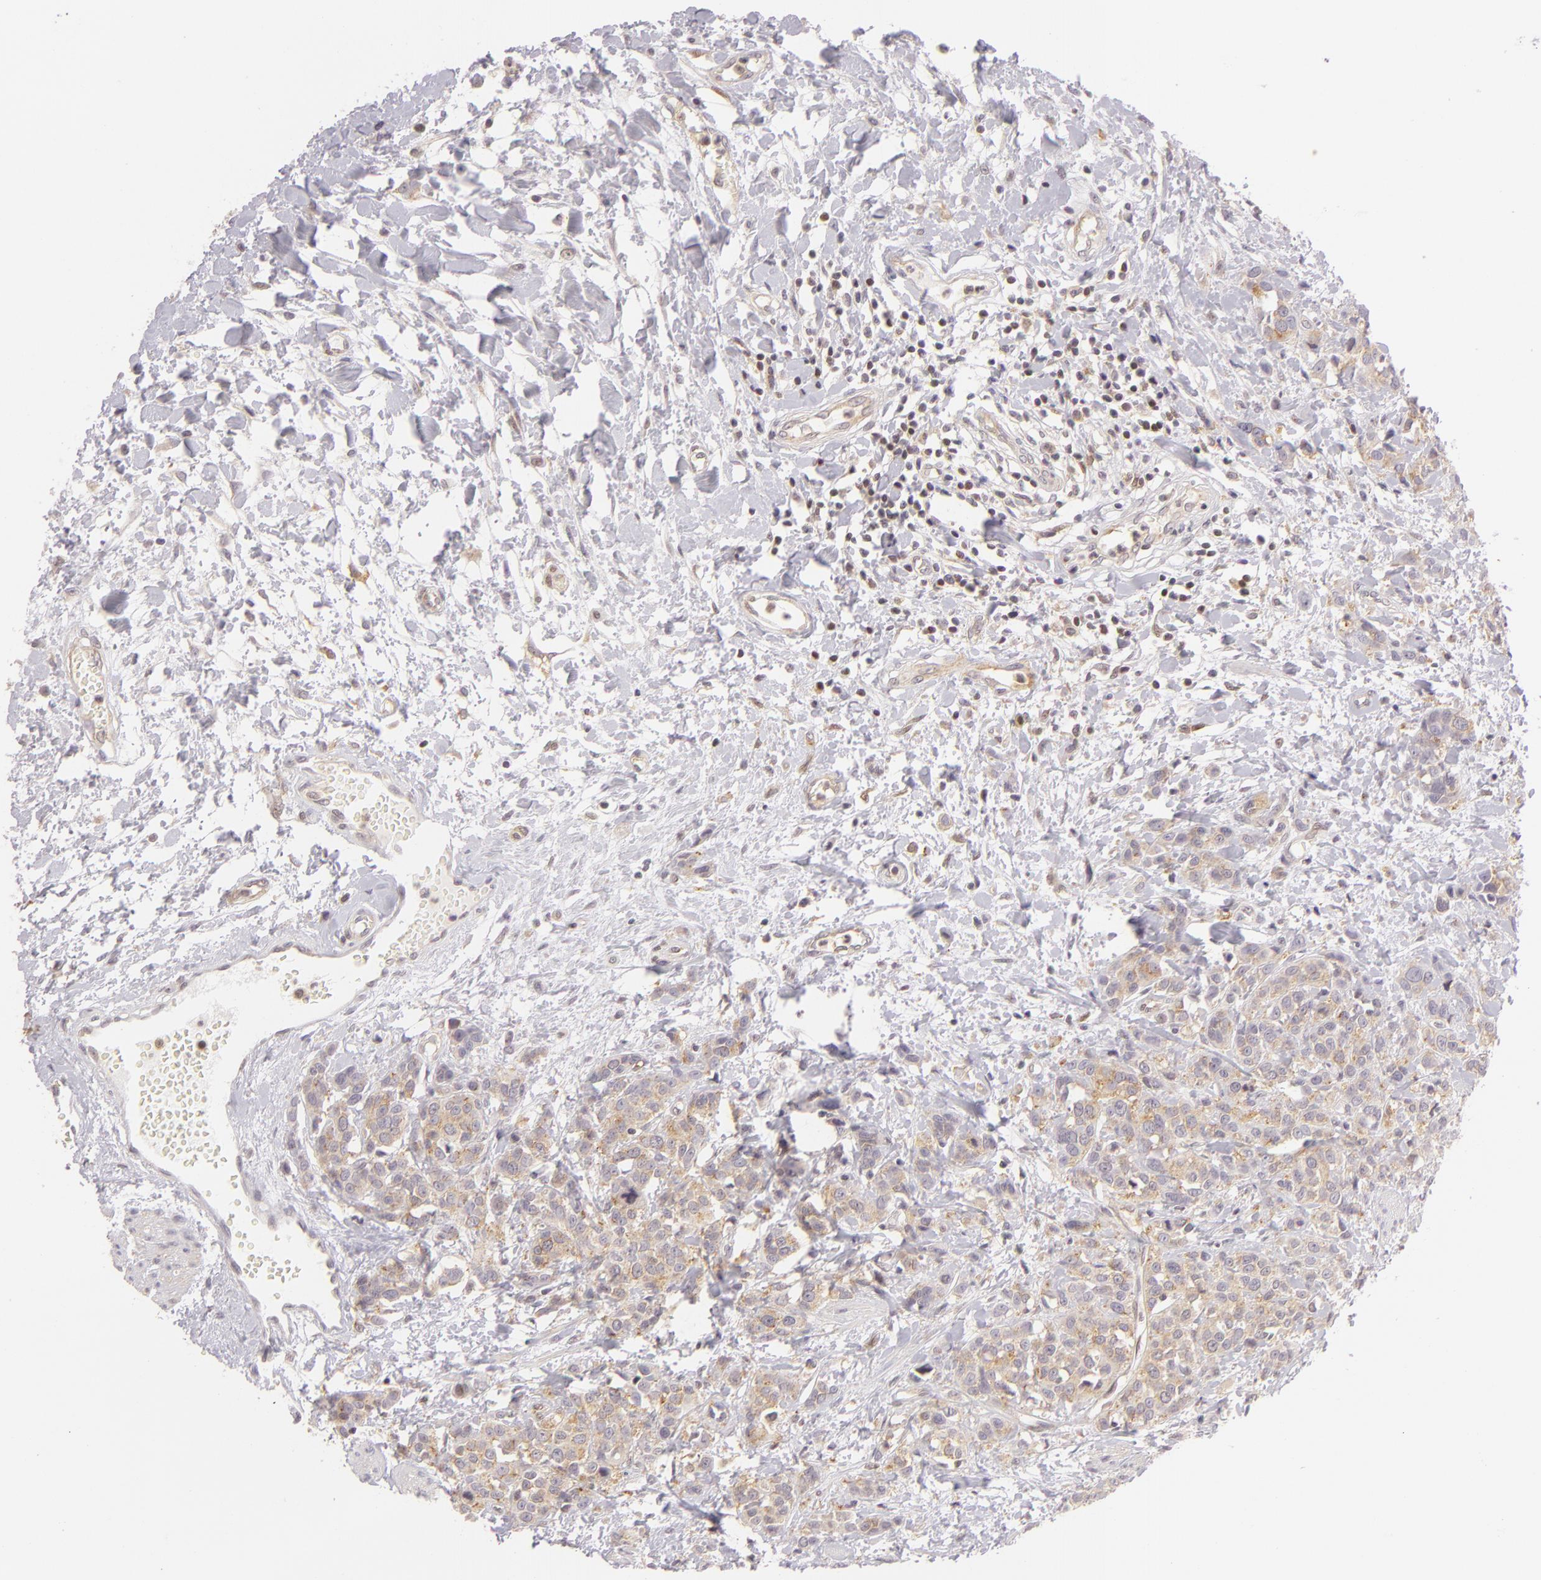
{"staining": {"intensity": "moderate", "quantity": "25%-75%", "location": "cytoplasmic/membranous"}, "tissue": "urothelial cancer", "cell_type": "Tumor cells", "image_type": "cancer", "snomed": [{"axis": "morphology", "description": "Urothelial carcinoma, High grade"}, {"axis": "topography", "description": "Urinary bladder"}], "caption": "A histopathology image of urothelial carcinoma (high-grade) stained for a protein exhibits moderate cytoplasmic/membranous brown staining in tumor cells.", "gene": "IMPDH1", "patient": {"sex": "male", "age": 56}}